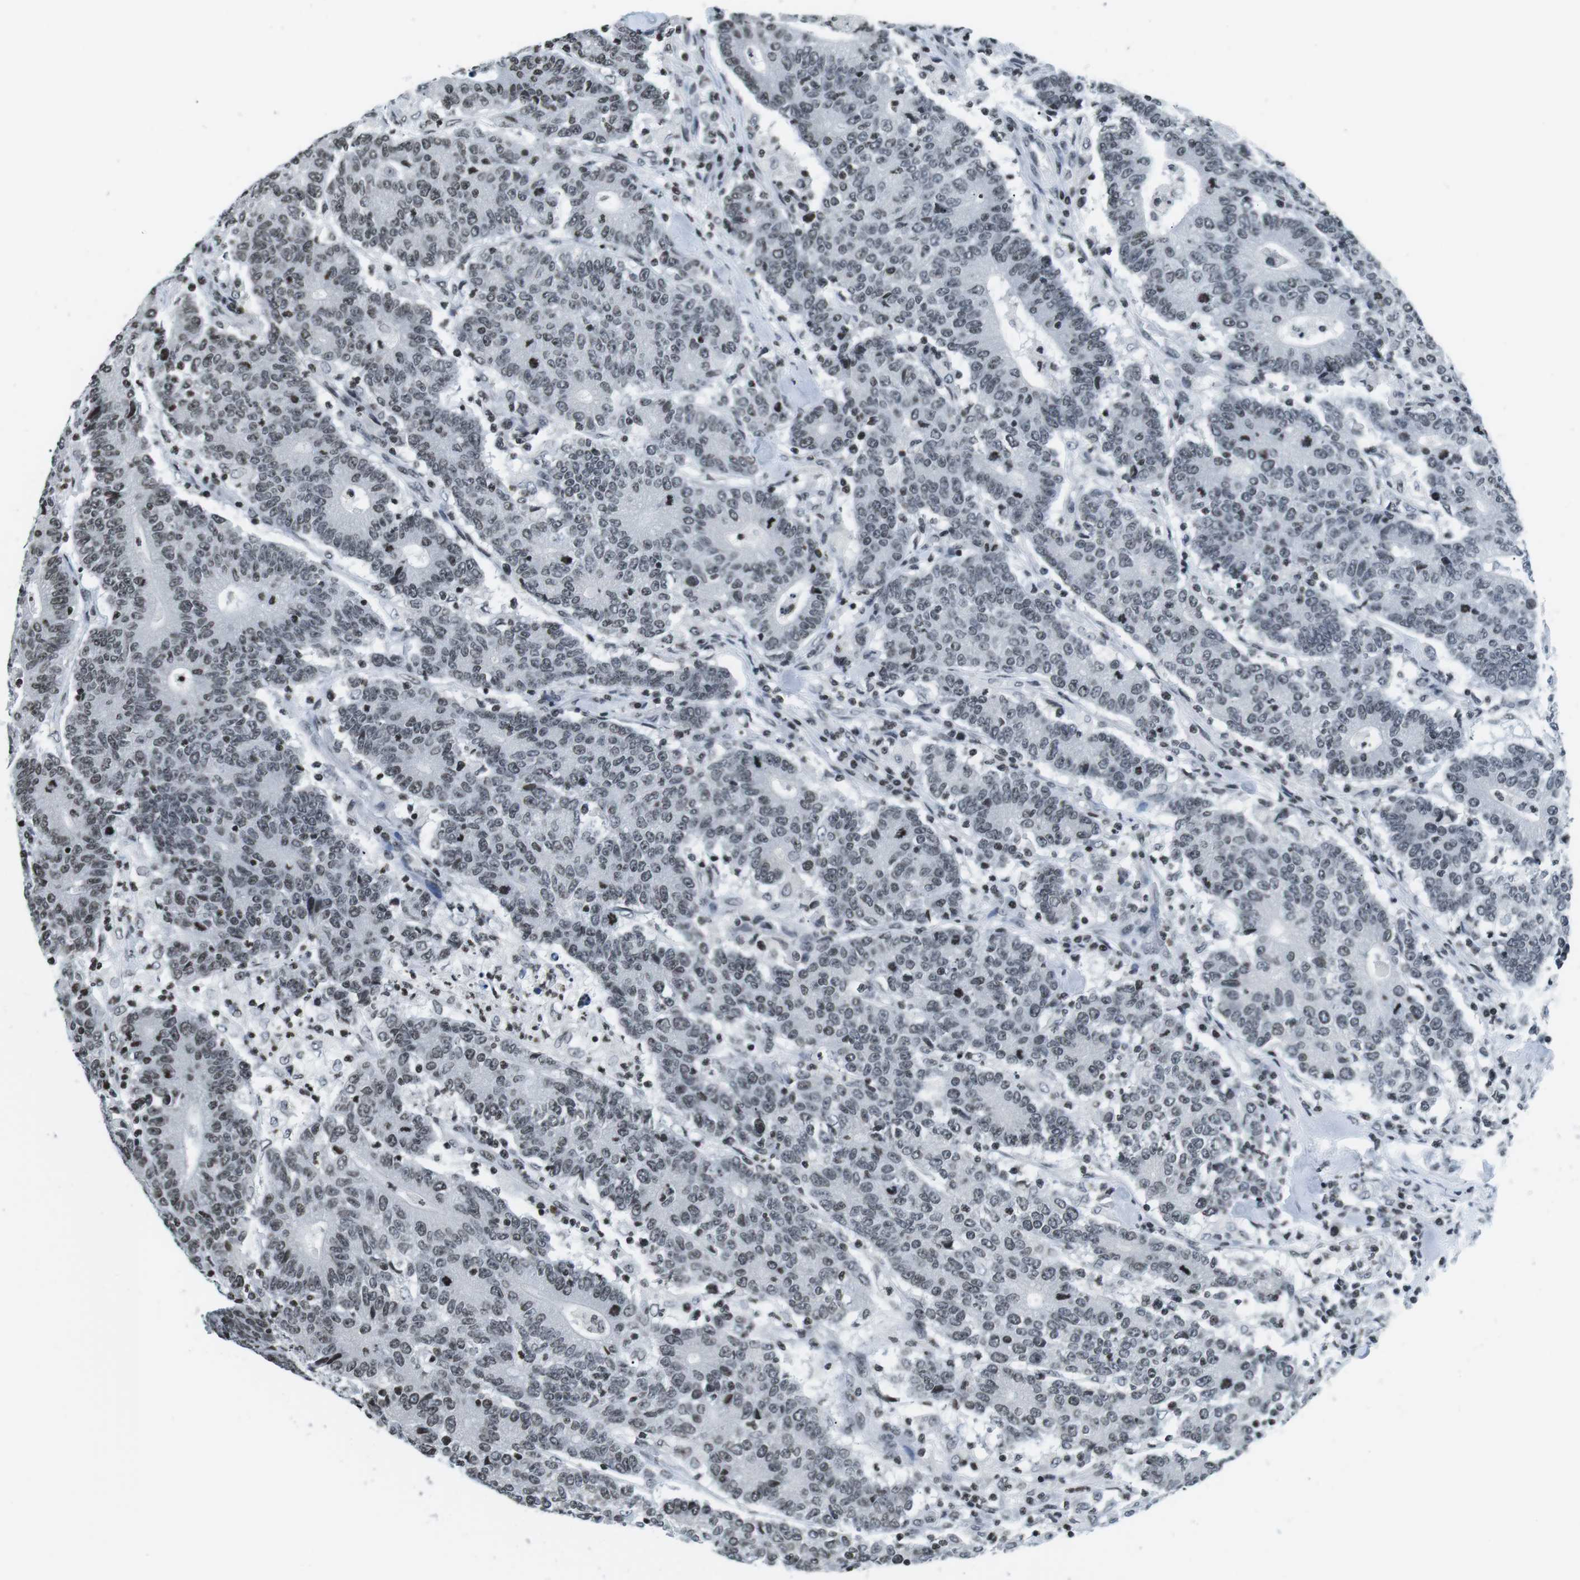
{"staining": {"intensity": "negative", "quantity": "none", "location": "none"}, "tissue": "colorectal cancer", "cell_type": "Tumor cells", "image_type": "cancer", "snomed": [{"axis": "morphology", "description": "Normal tissue, NOS"}, {"axis": "morphology", "description": "Adenocarcinoma, NOS"}, {"axis": "topography", "description": "Colon"}], "caption": "Adenocarcinoma (colorectal) stained for a protein using immunohistochemistry (IHC) displays no staining tumor cells.", "gene": "E2F2", "patient": {"sex": "female", "age": 75}}